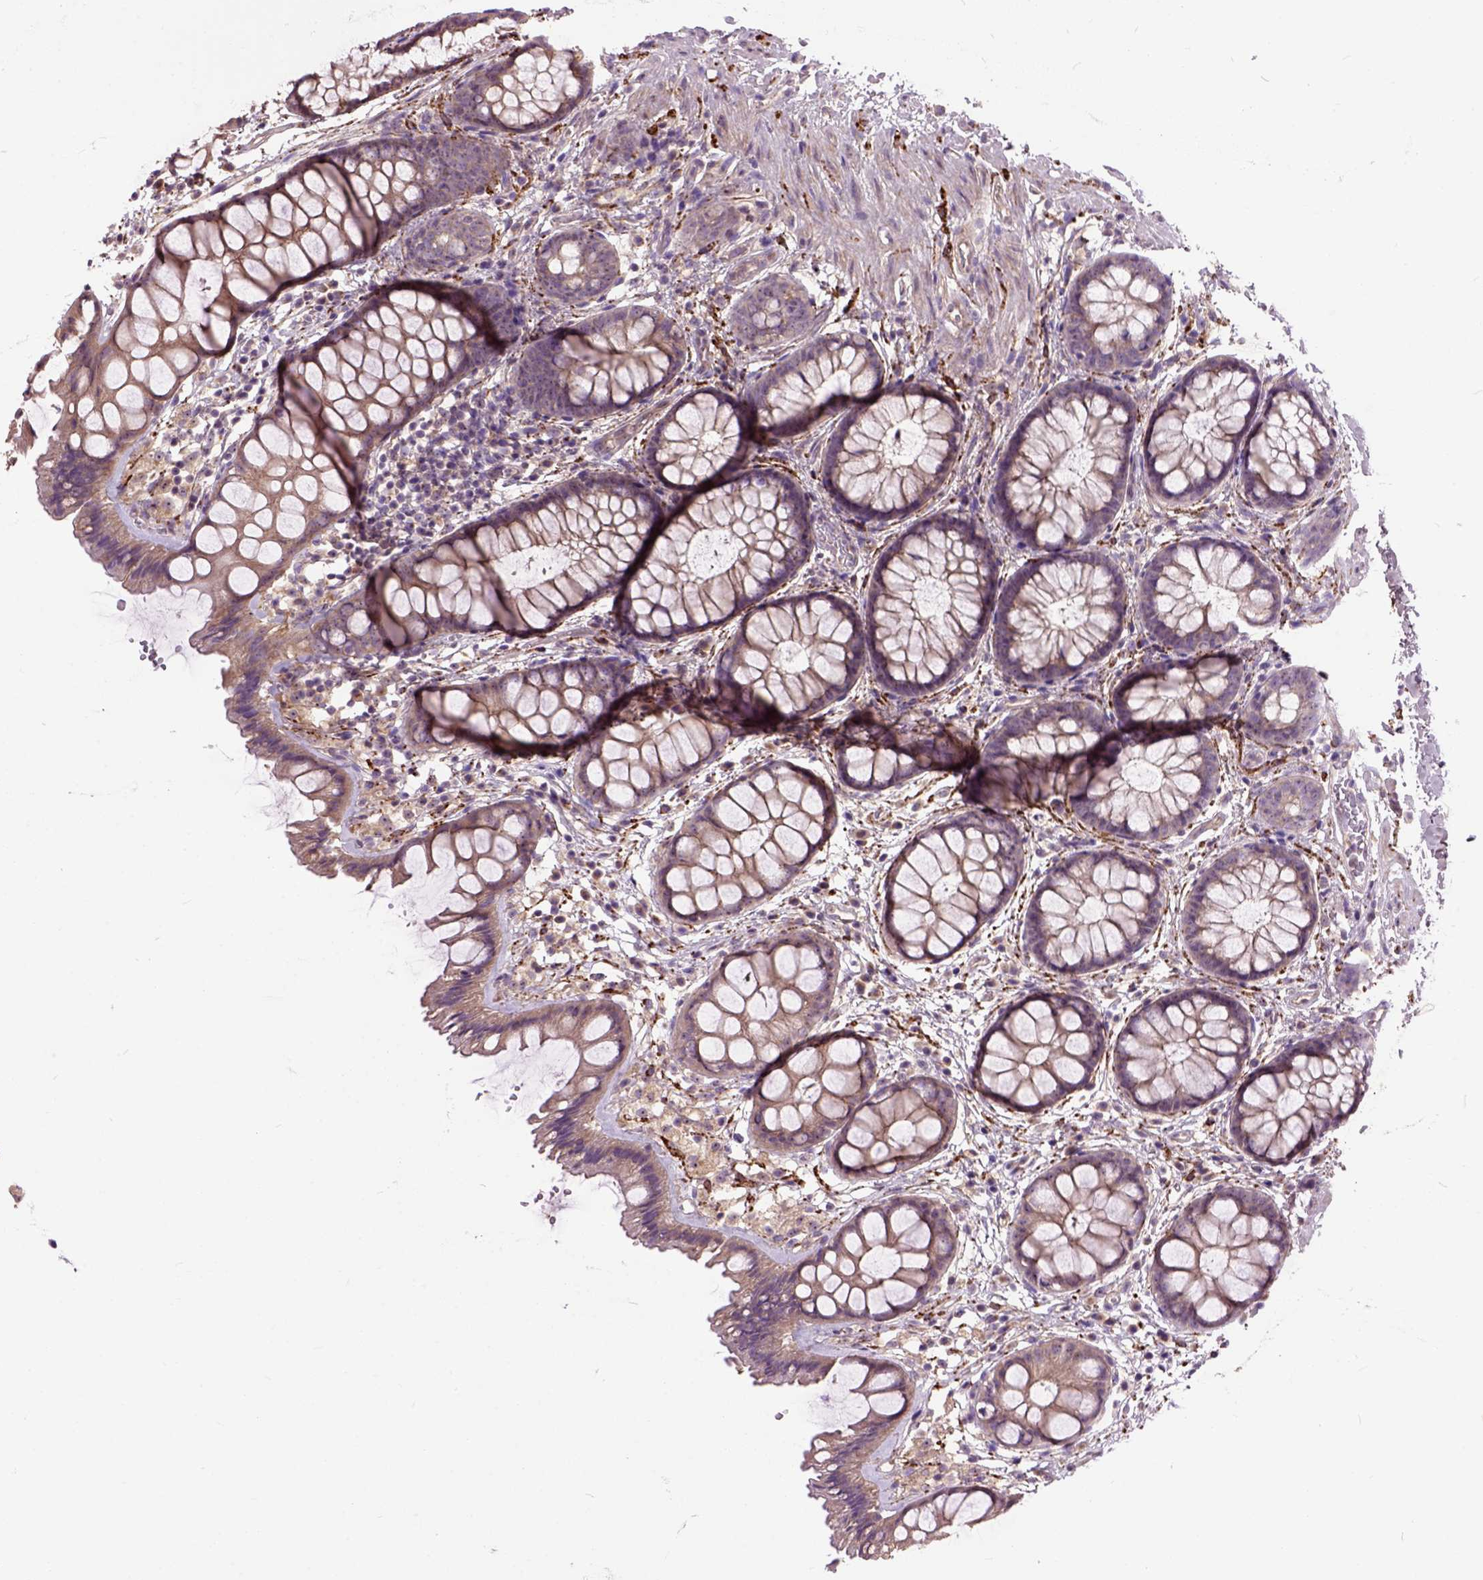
{"staining": {"intensity": "moderate", "quantity": ">75%", "location": "cytoplasmic/membranous"}, "tissue": "rectum", "cell_type": "Glandular cells", "image_type": "normal", "snomed": [{"axis": "morphology", "description": "Normal tissue, NOS"}, {"axis": "topography", "description": "Rectum"}], "caption": "Approximately >75% of glandular cells in benign human rectum show moderate cytoplasmic/membranous protein staining as visualized by brown immunohistochemical staining.", "gene": "MAPT", "patient": {"sex": "female", "age": 62}}